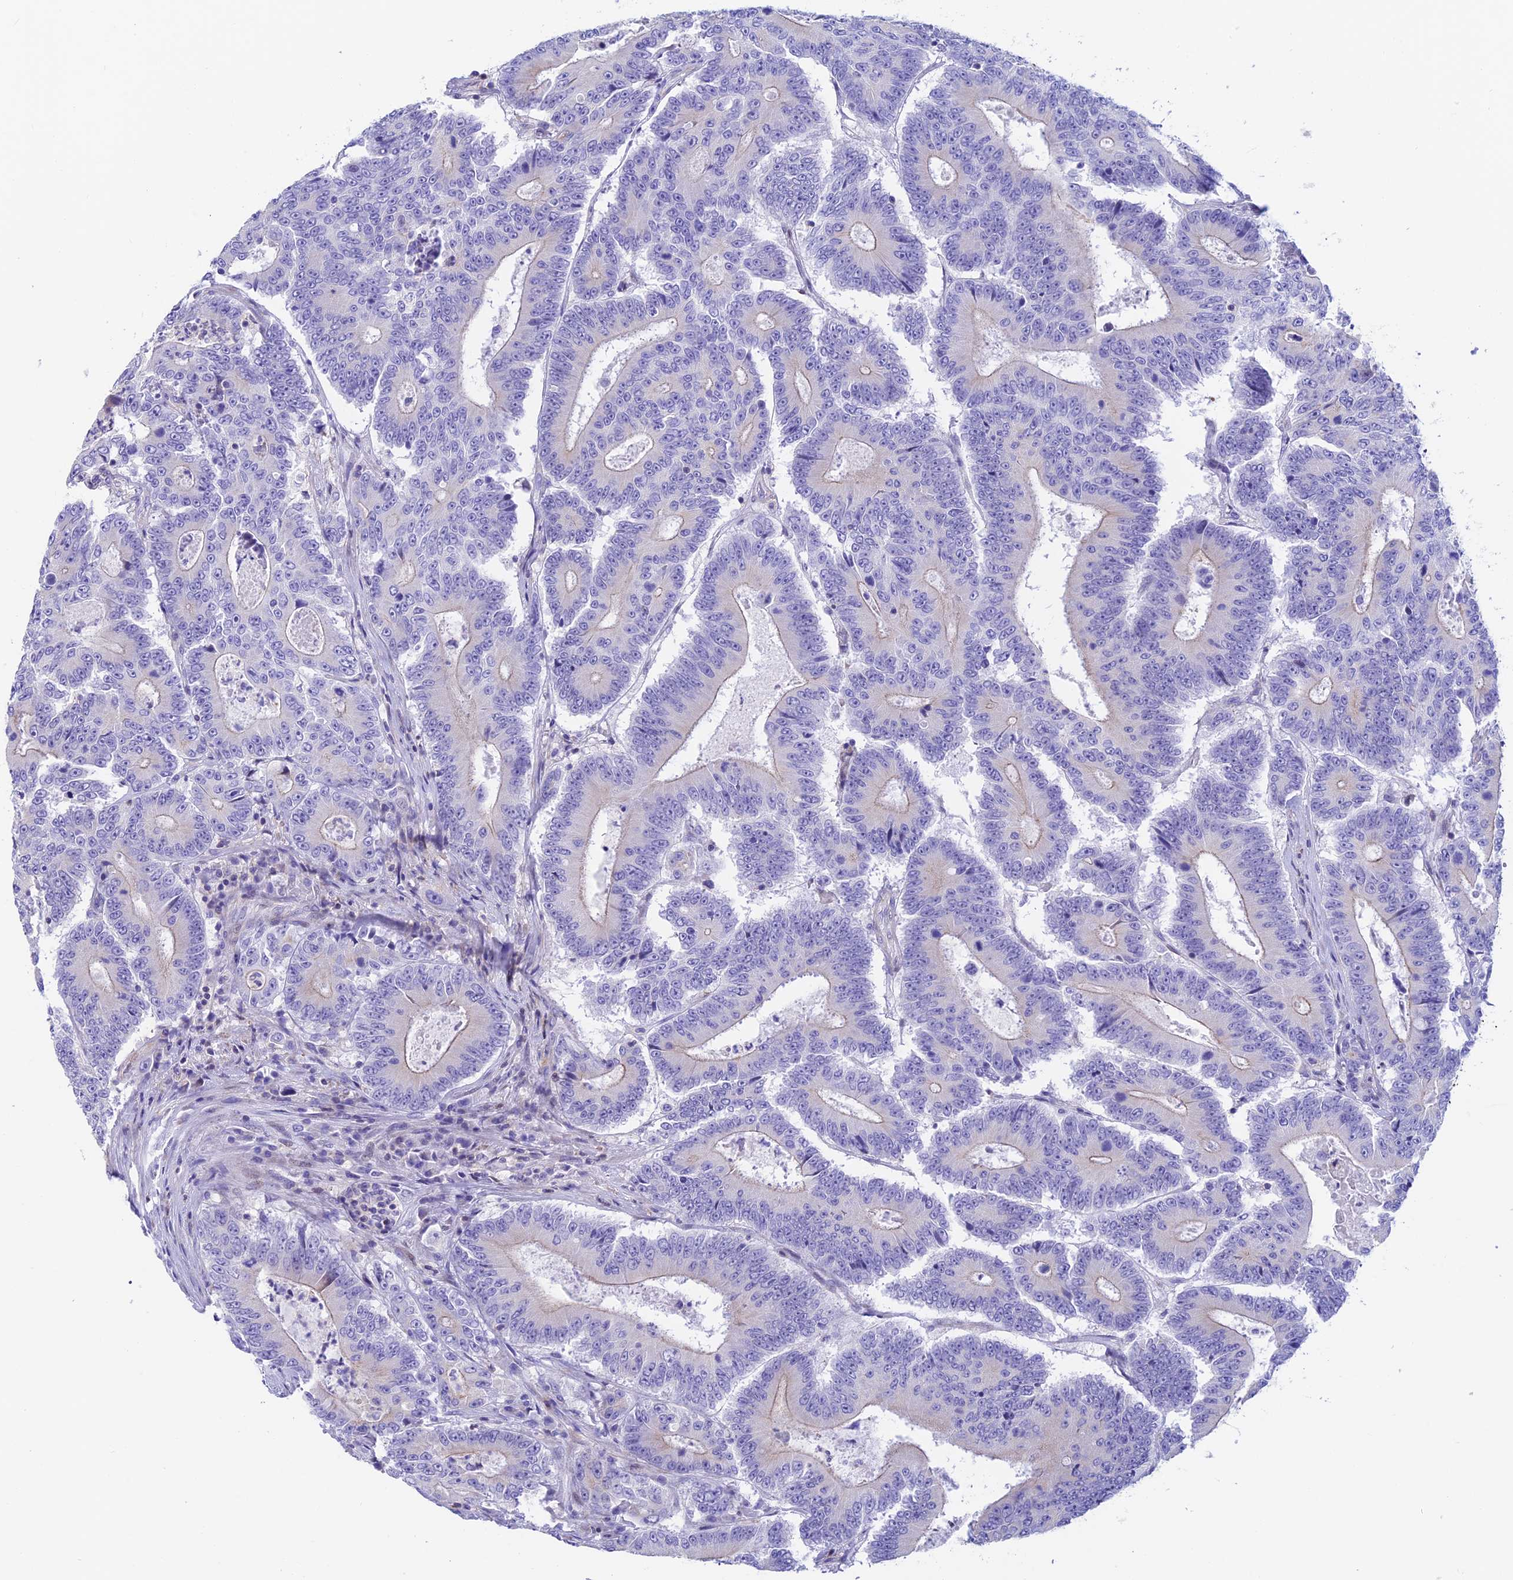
{"staining": {"intensity": "negative", "quantity": "none", "location": "none"}, "tissue": "colorectal cancer", "cell_type": "Tumor cells", "image_type": "cancer", "snomed": [{"axis": "morphology", "description": "Adenocarcinoma, NOS"}, {"axis": "topography", "description": "Colon"}], "caption": "The micrograph displays no significant positivity in tumor cells of adenocarcinoma (colorectal).", "gene": "PRIM1", "patient": {"sex": "male", "age": 83}}